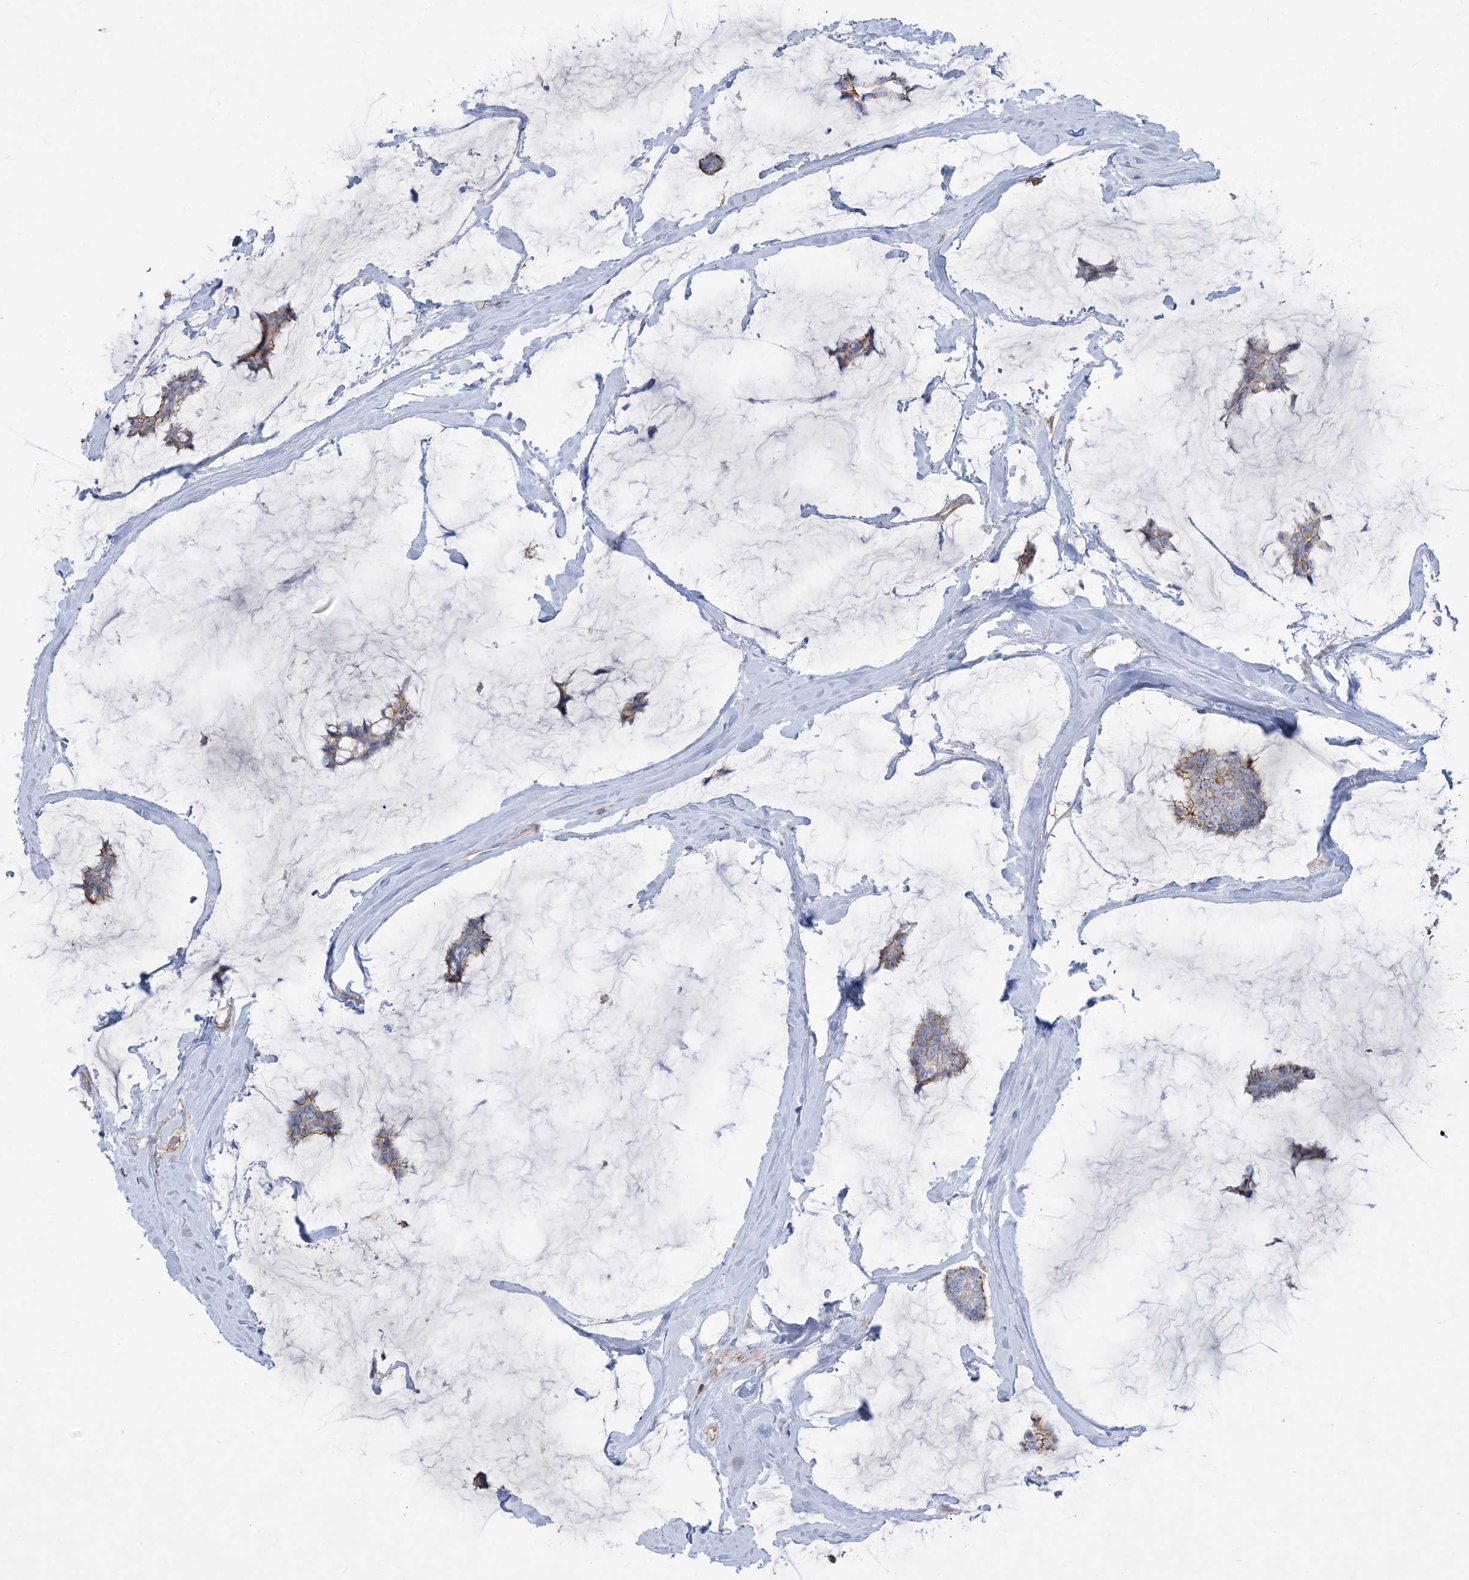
{"staining": {"intensity": "moderate", "quantity": "<25%", "location": "cytoplasmic/membranous"}, "tissue": "breast cancer", "cell_type": "Tumor cells", "image_type": "cancer", "snomed": [{"axis": "morphology", "description": "Duct carcinoma"}, {"axis": "topography", "description": "Breast"}], "caption": "Breast cancer (infiltrating ductal carcinoma) stained for a protein (brown) demonstrates moderate cytoplasmic/membranous positive staining in about <25% of tumor cells.", "gene": "GTF3C2", "patient": {"sex": "female", "age": 93}}